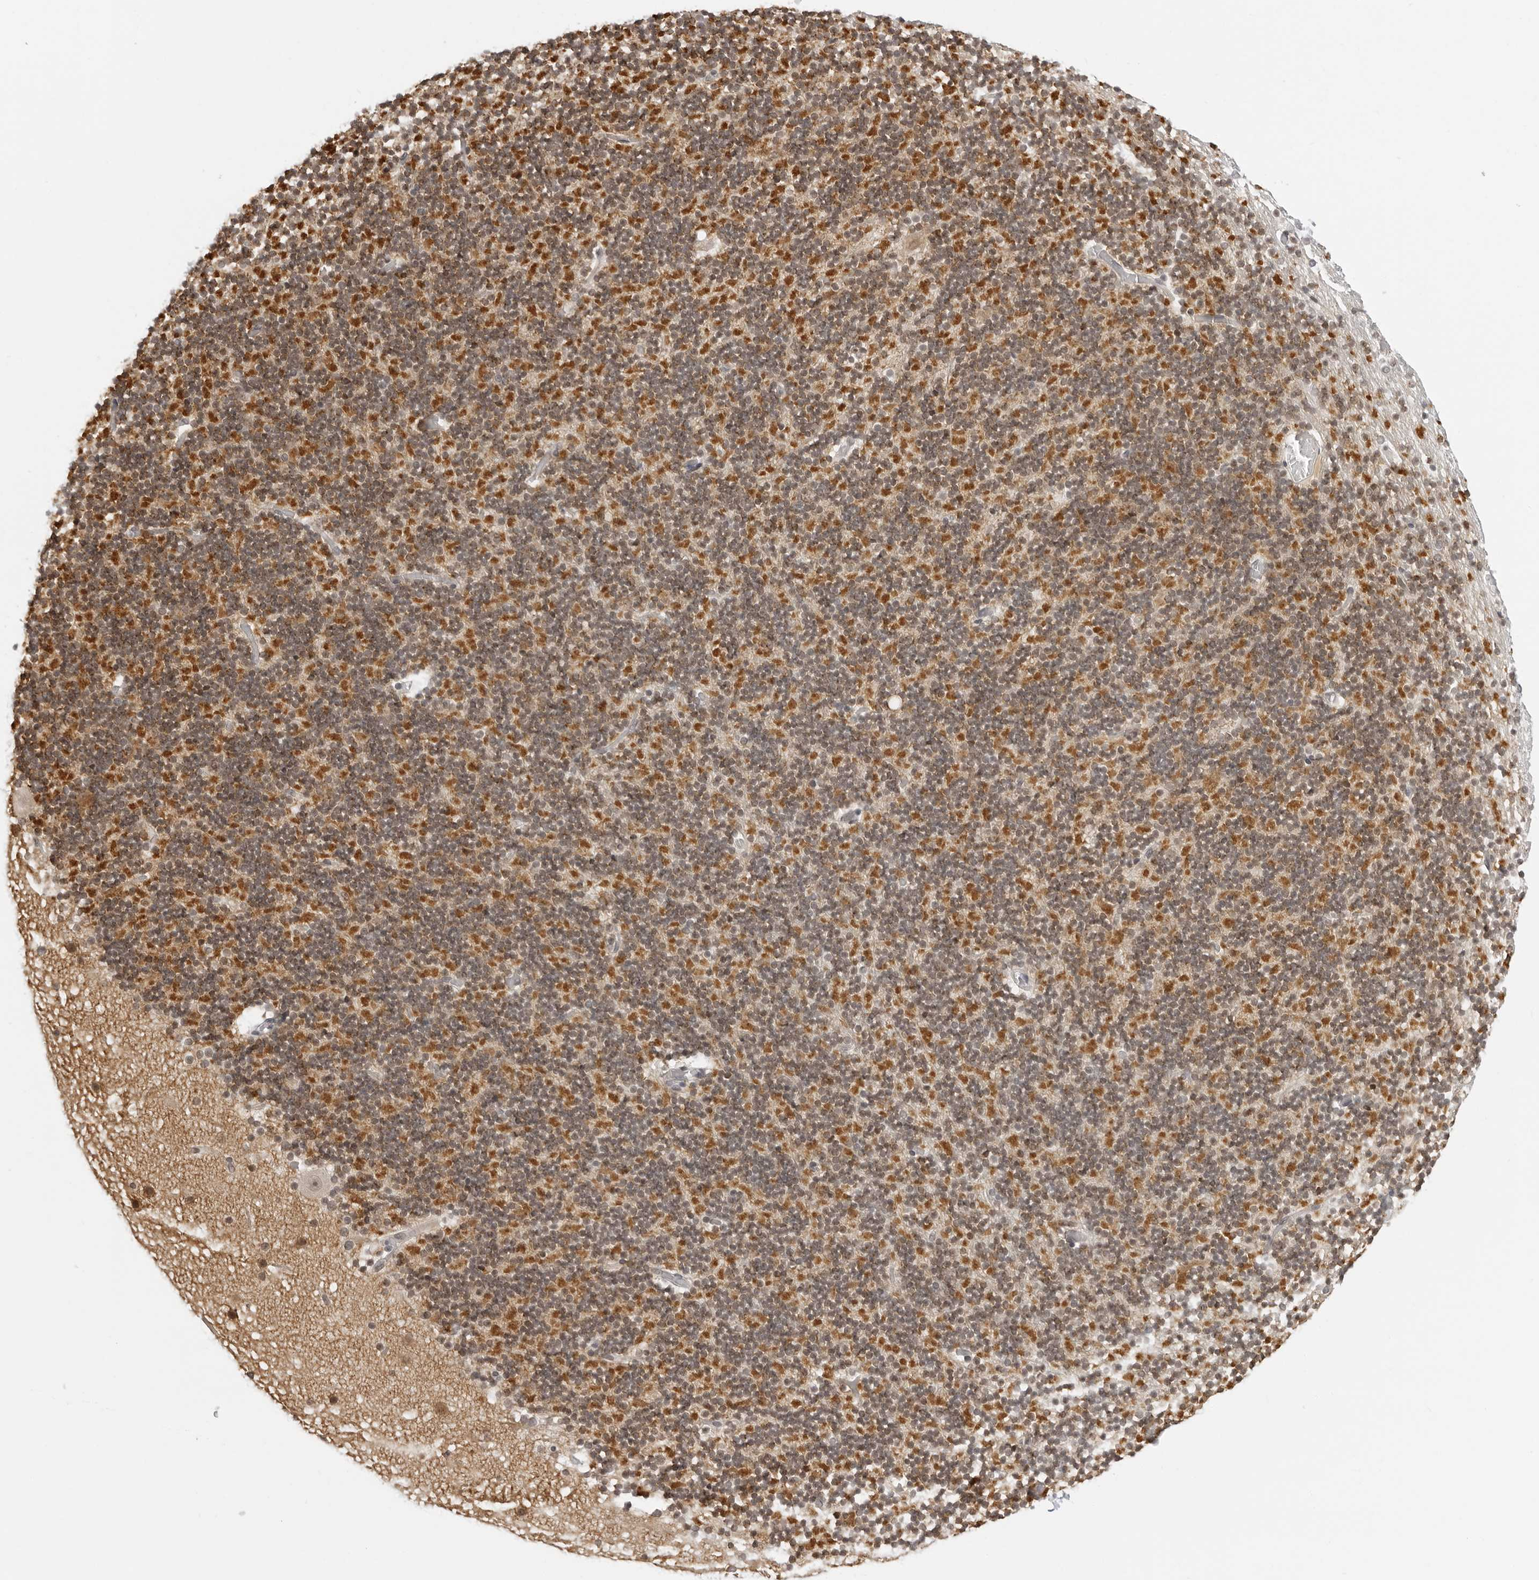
{"staining": {"intensity": "moderate", "quantity": ">75%", "location": "cytoplasmic/membranous"}, "tissue": "cerebellum", "cell_type": "Cells in granular layer", "image_type": "normal", "snomed": [{"axis": "morphology", "description": "Normal tissue, NOS"}, {"axis": "topography", "description": "Cerebellum"}], "caption": "The histopathology image displays immunohistochemical staining of unremarkable cerebellum. There is moderate cytoplasmic/membranous staining is present in approximately >75% of cells in granular layer. (DAB IHC with brightfield microscopy, high magnification).", "gene": "MSH6", "patient": {"sex": "male", "age": 57}}